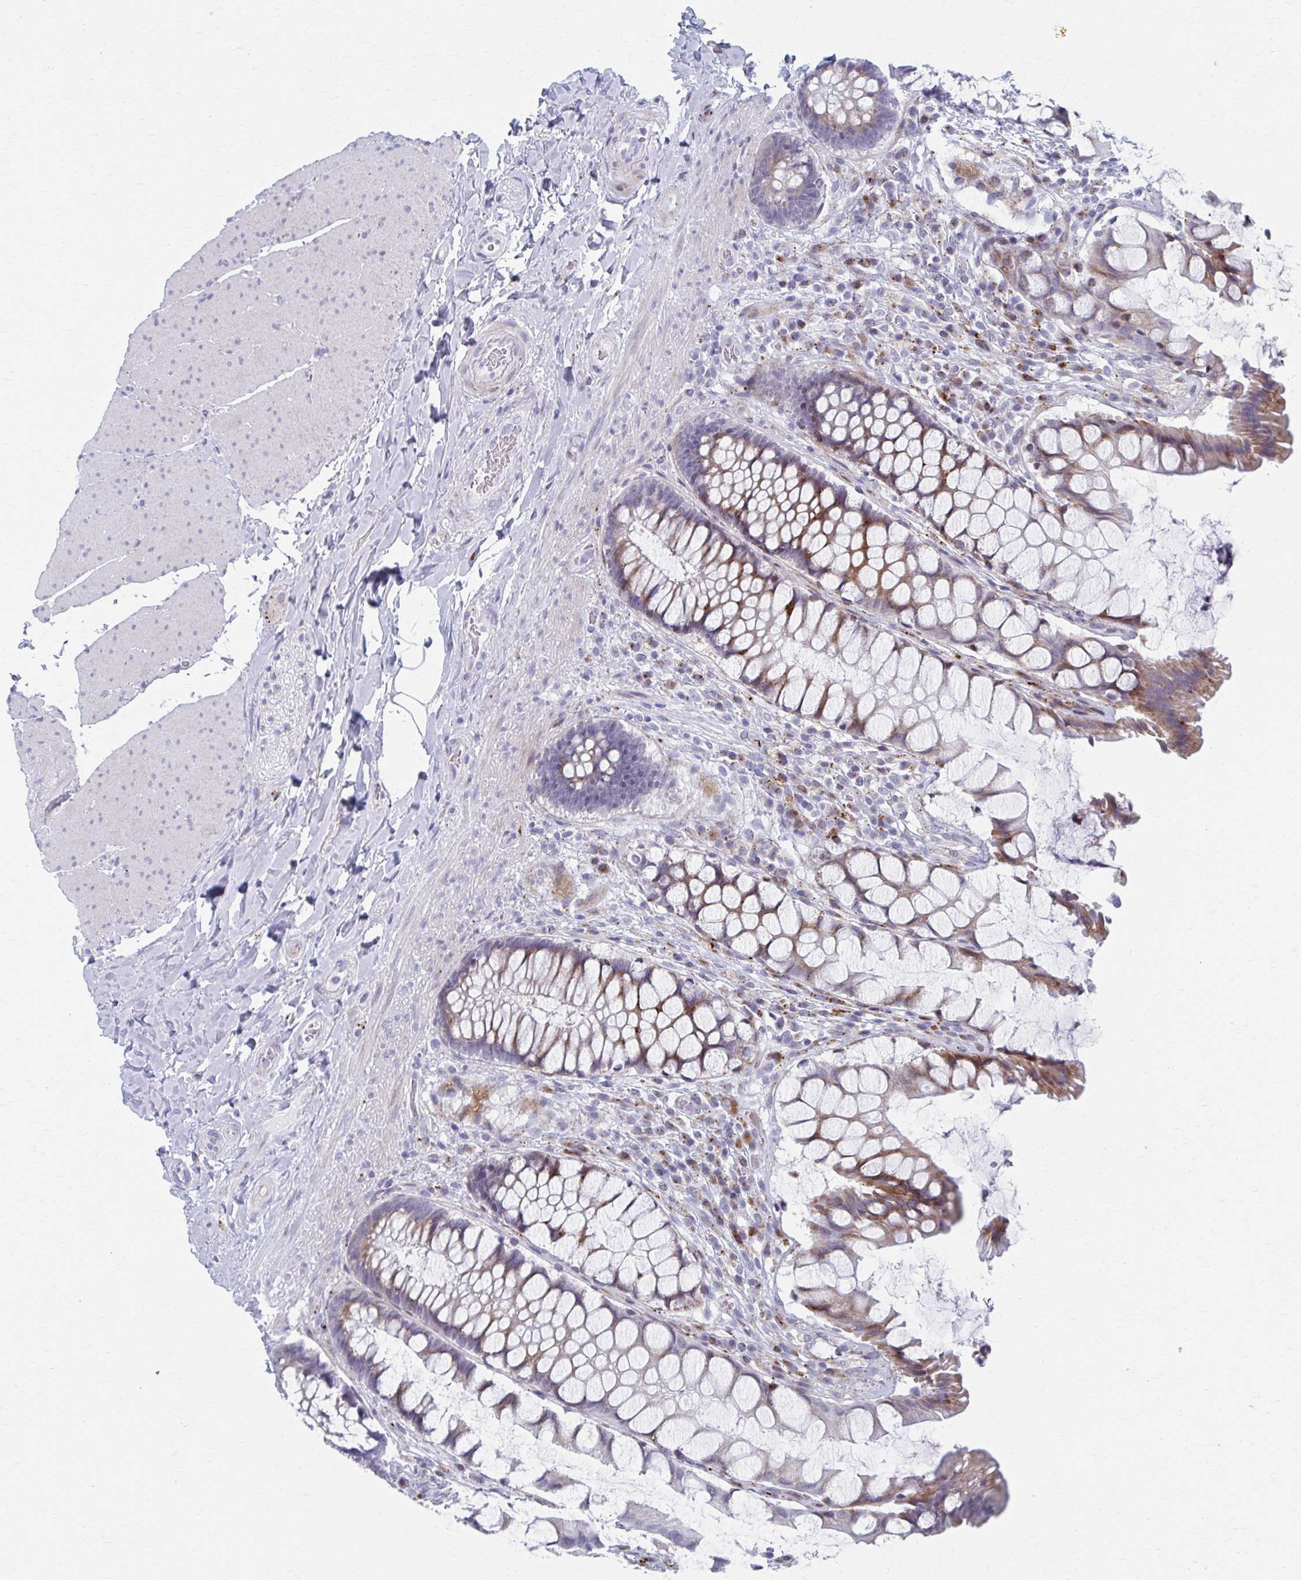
{"staining": {"intensity": "strong", "quantity": "25%-75%", "location": "cytoplasmic/membranous"}, "tissue": "rectum", "cell_type": "Glandular cells", "image_type": "normal", "snomed": [{"axis": "morphology", "description": "Normal tissue, NOS"}, {"axis": "topography", "description": "Rectum"}], "caption": "Rectum stained with a protein marker demonstrates strong staining in glandular cells.", "gene": "OLFM2", "patient": {"sex": "female", "age": 58}}